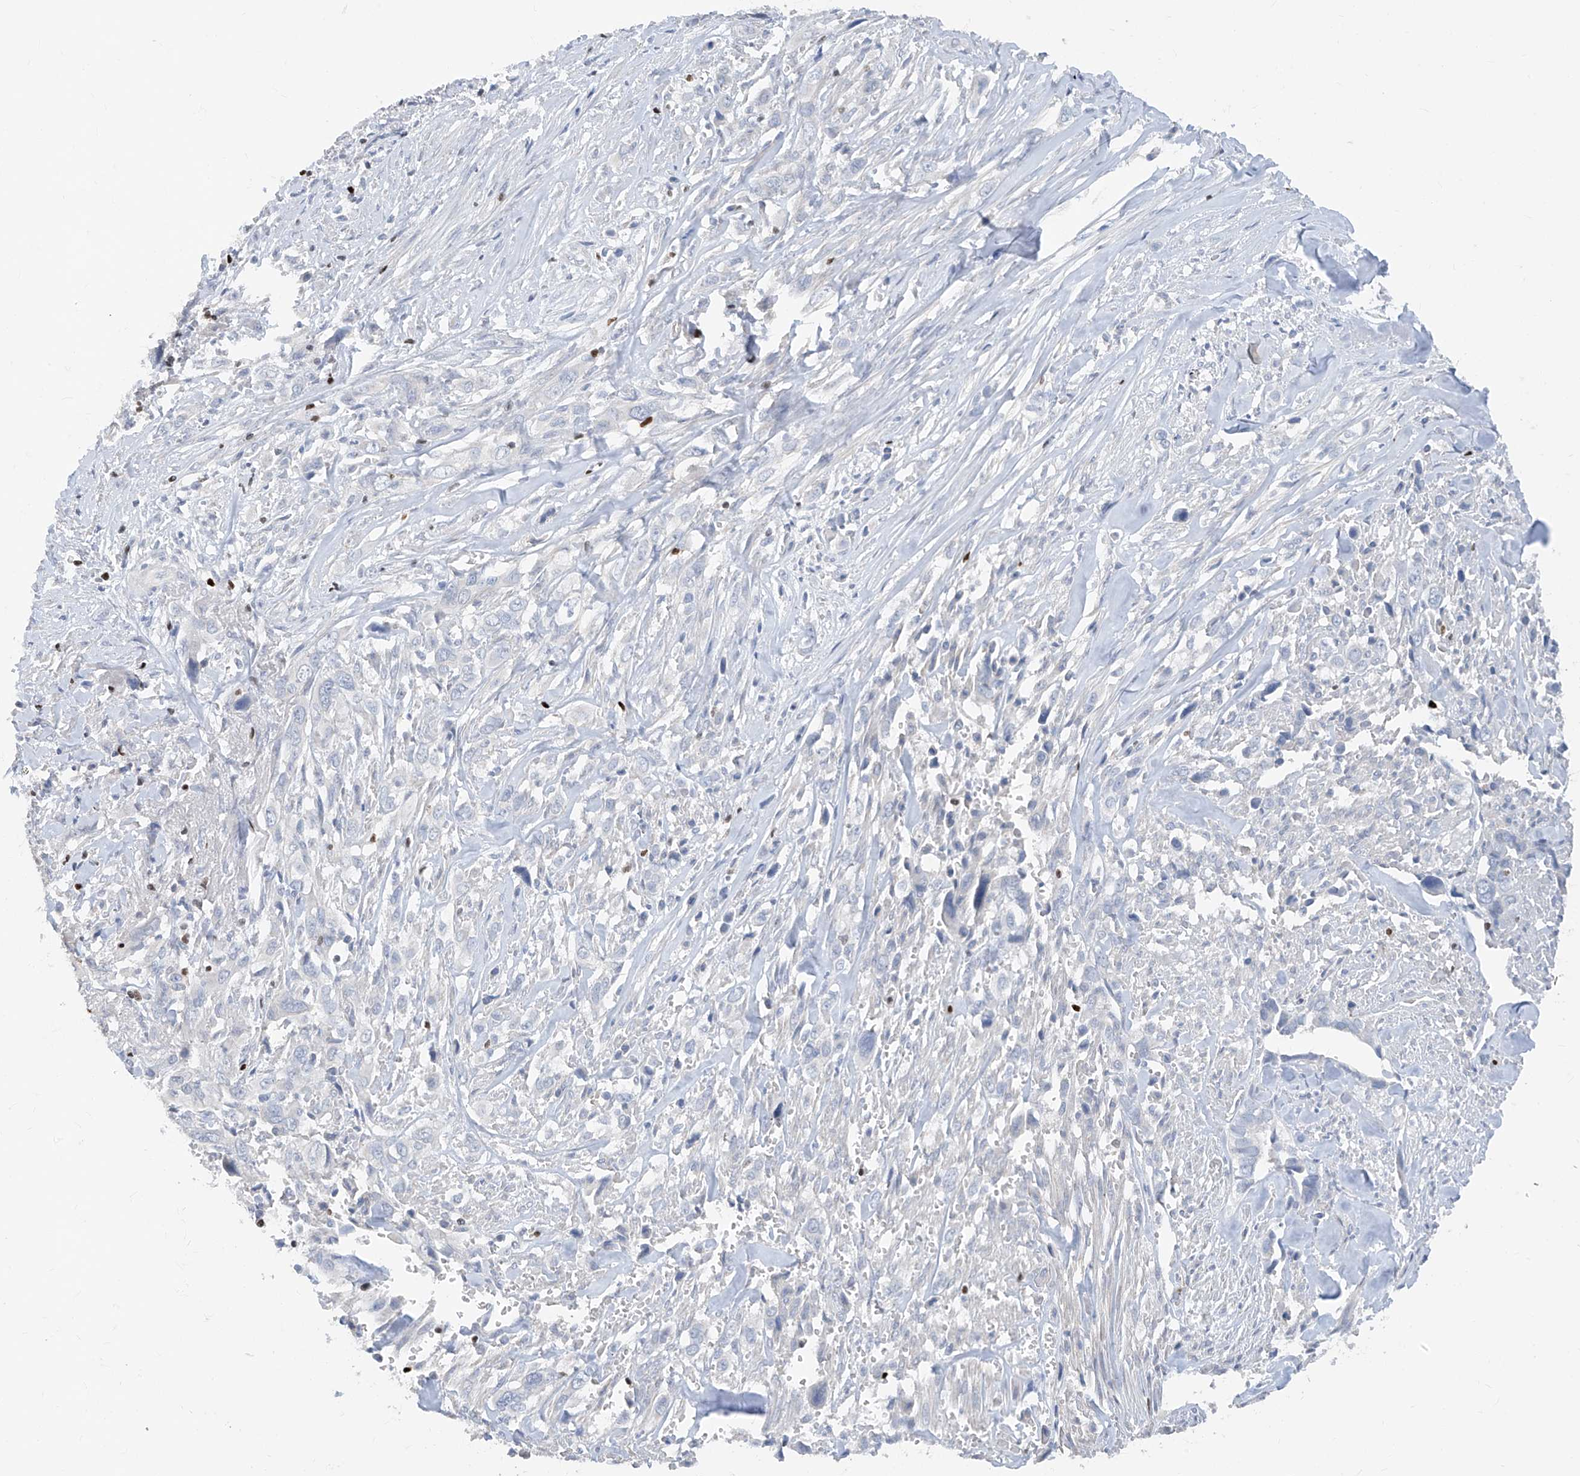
{"staining": {"intensity": "negative", "quantity": "none", "location": "none"}, "tissue": "liver cancer", "cell_type": "Tumor cells", "image_type": "cancer", "snomed": [{"axis": "morphology", "description": "Cholangiocarcinoma"}, {"axis": "topography", "description": "Liver"}], "caption": "DAB immunohistochemical staining of liver cancer (cholangiocarcinoma) reveals no significant expression in tumor cells.", "gene": "TBX21", "patient": {"sex": "female", "age": 79}}